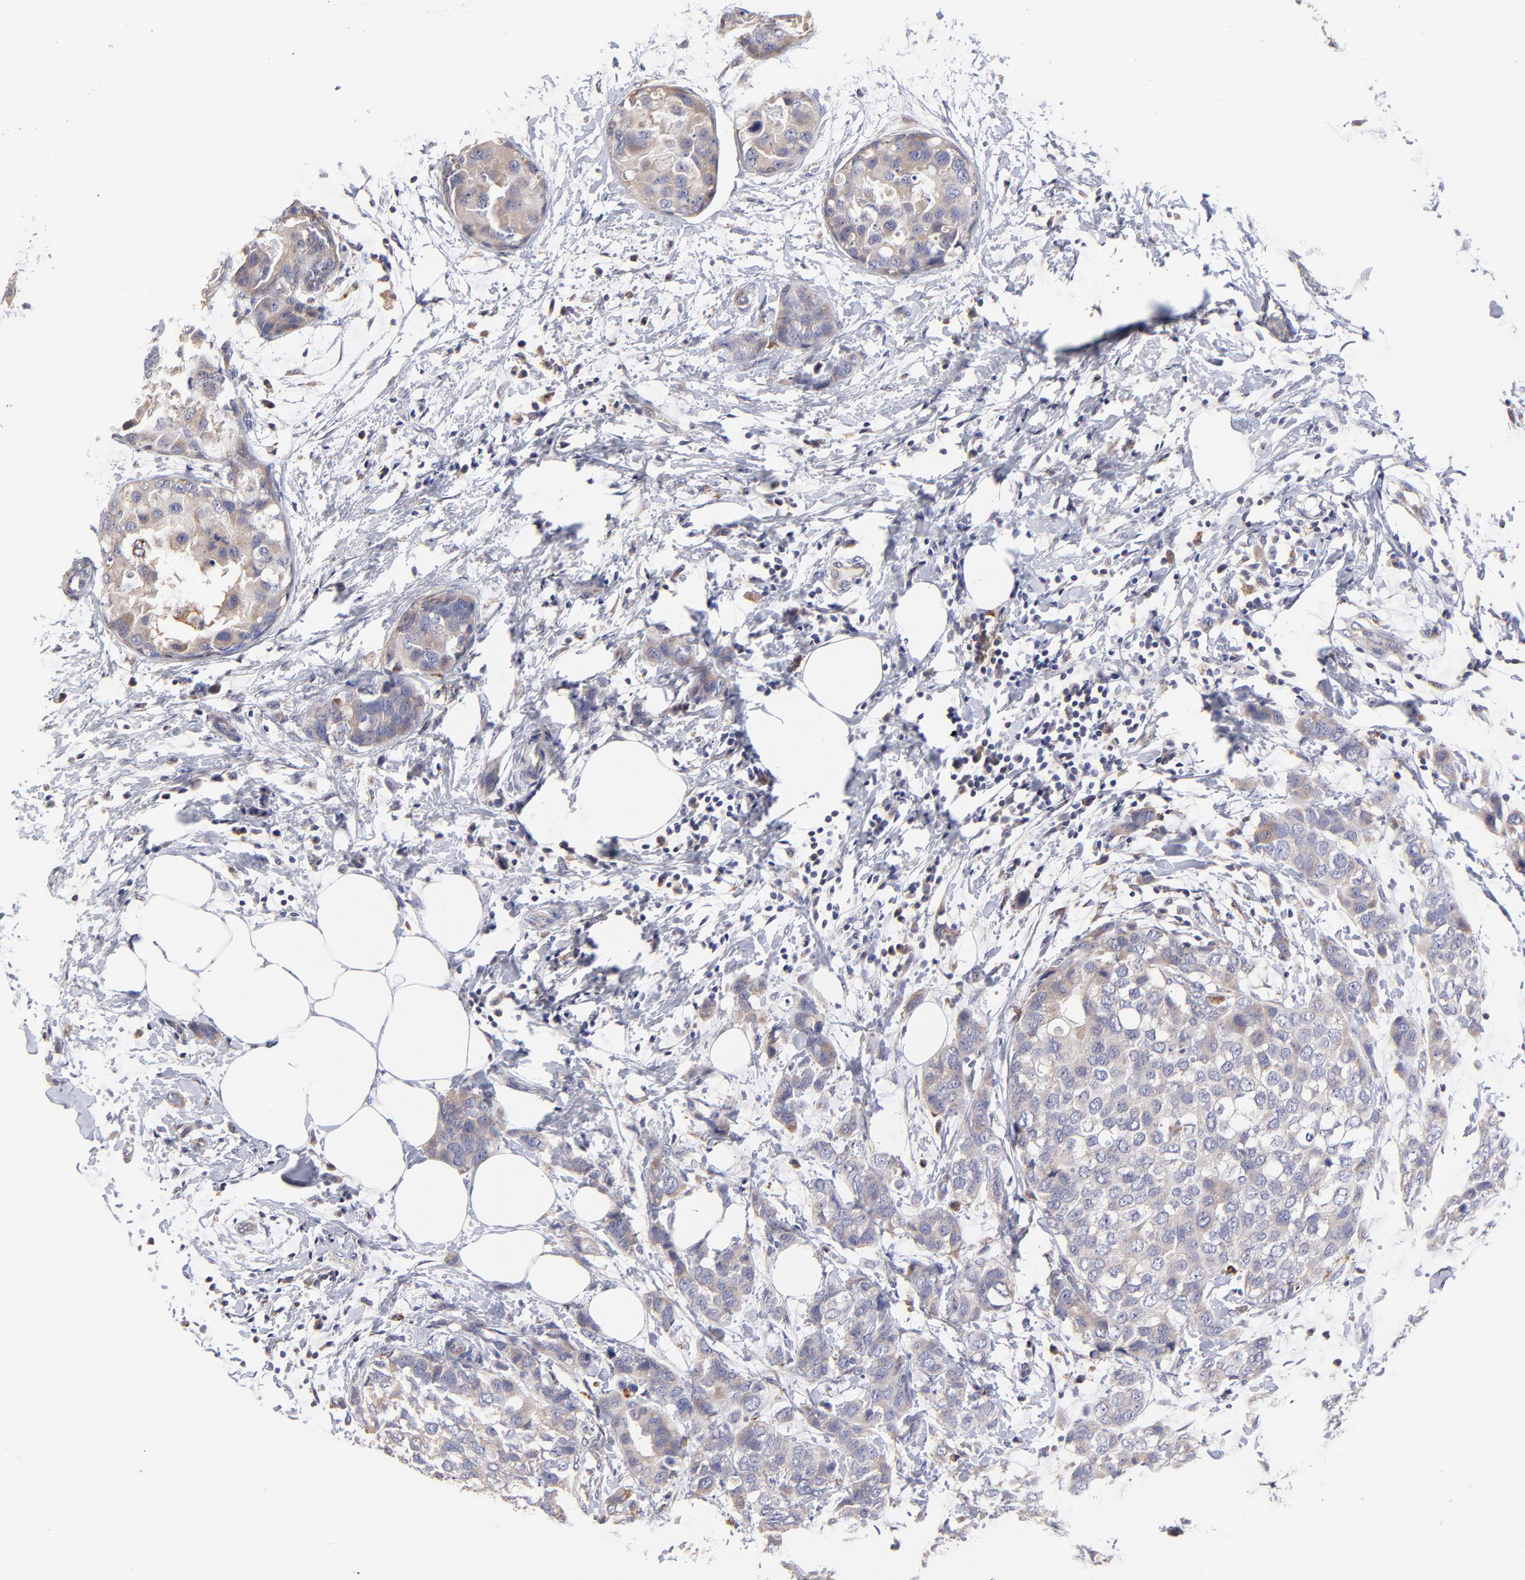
{"staining": {"intensity": "weak", "quantity": ">75%", "location": "cytoplasmic/membranous"}, "tissue": "breast cancer", "cell_type": "Tumor cells", "image_type": "cancer", "snomed": [{"axis": "morphology", "description": "Normal tissue, NOS"}, {"axis": "morphology", "description": "Duct carcinoma"}, {"axis": "topography", "description": "Breast"}], "caption": "Immunohistochemistry (IHC) micrograph of neoplastic tissue: human intraductal carcinoma (breast) stained using IHC reveals low levels of weak protein expression localized specifically in the cytoplasmic/membranous of tumor cells, appearing as a cytoplasmic/membranous brown color.", "gene": "GCSAM", "patient": {"sex": "female", "age": 50}}